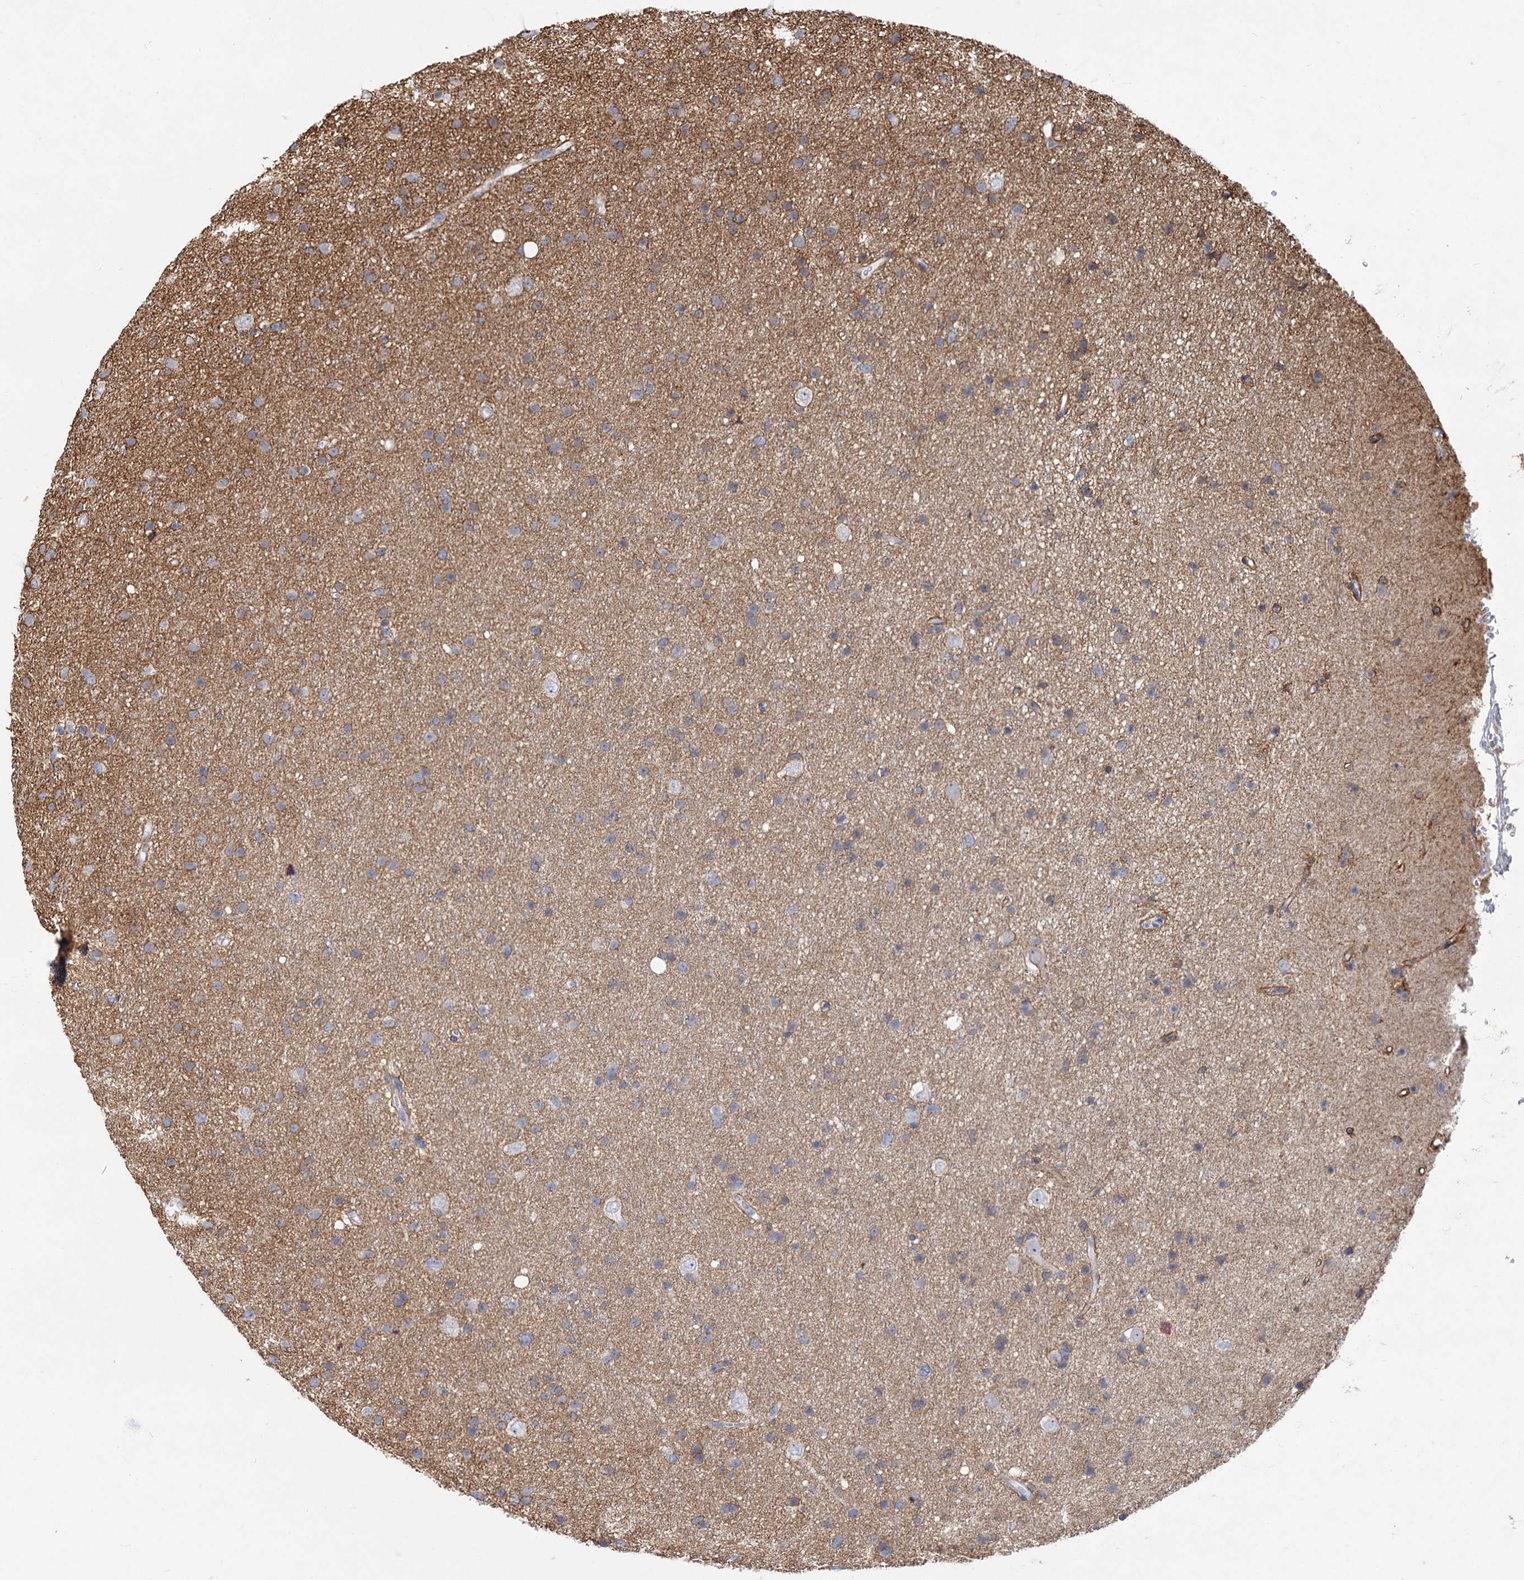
{"staining": {"intensity": "weak", "quantity": "25%-75%", "location": "cytoplasmic/membranous"}, "tissue": "glioma", "cell_type": "Tumor cells", "image_type": "cancer", "snomed": [{"axis": "morphology", "description": "Glioma, malignant, Low grade"}, {"axis": "topography", "description": "Cerebral cortex"}], "caption": "Glioma was stained to show a protein in brown. There is low levels of weak cytoplasmic/membranous positivity in about 25%-75% of tumor cells.", "gene": "PRSS35", "patient": {"sex": "female", "age": 39}}